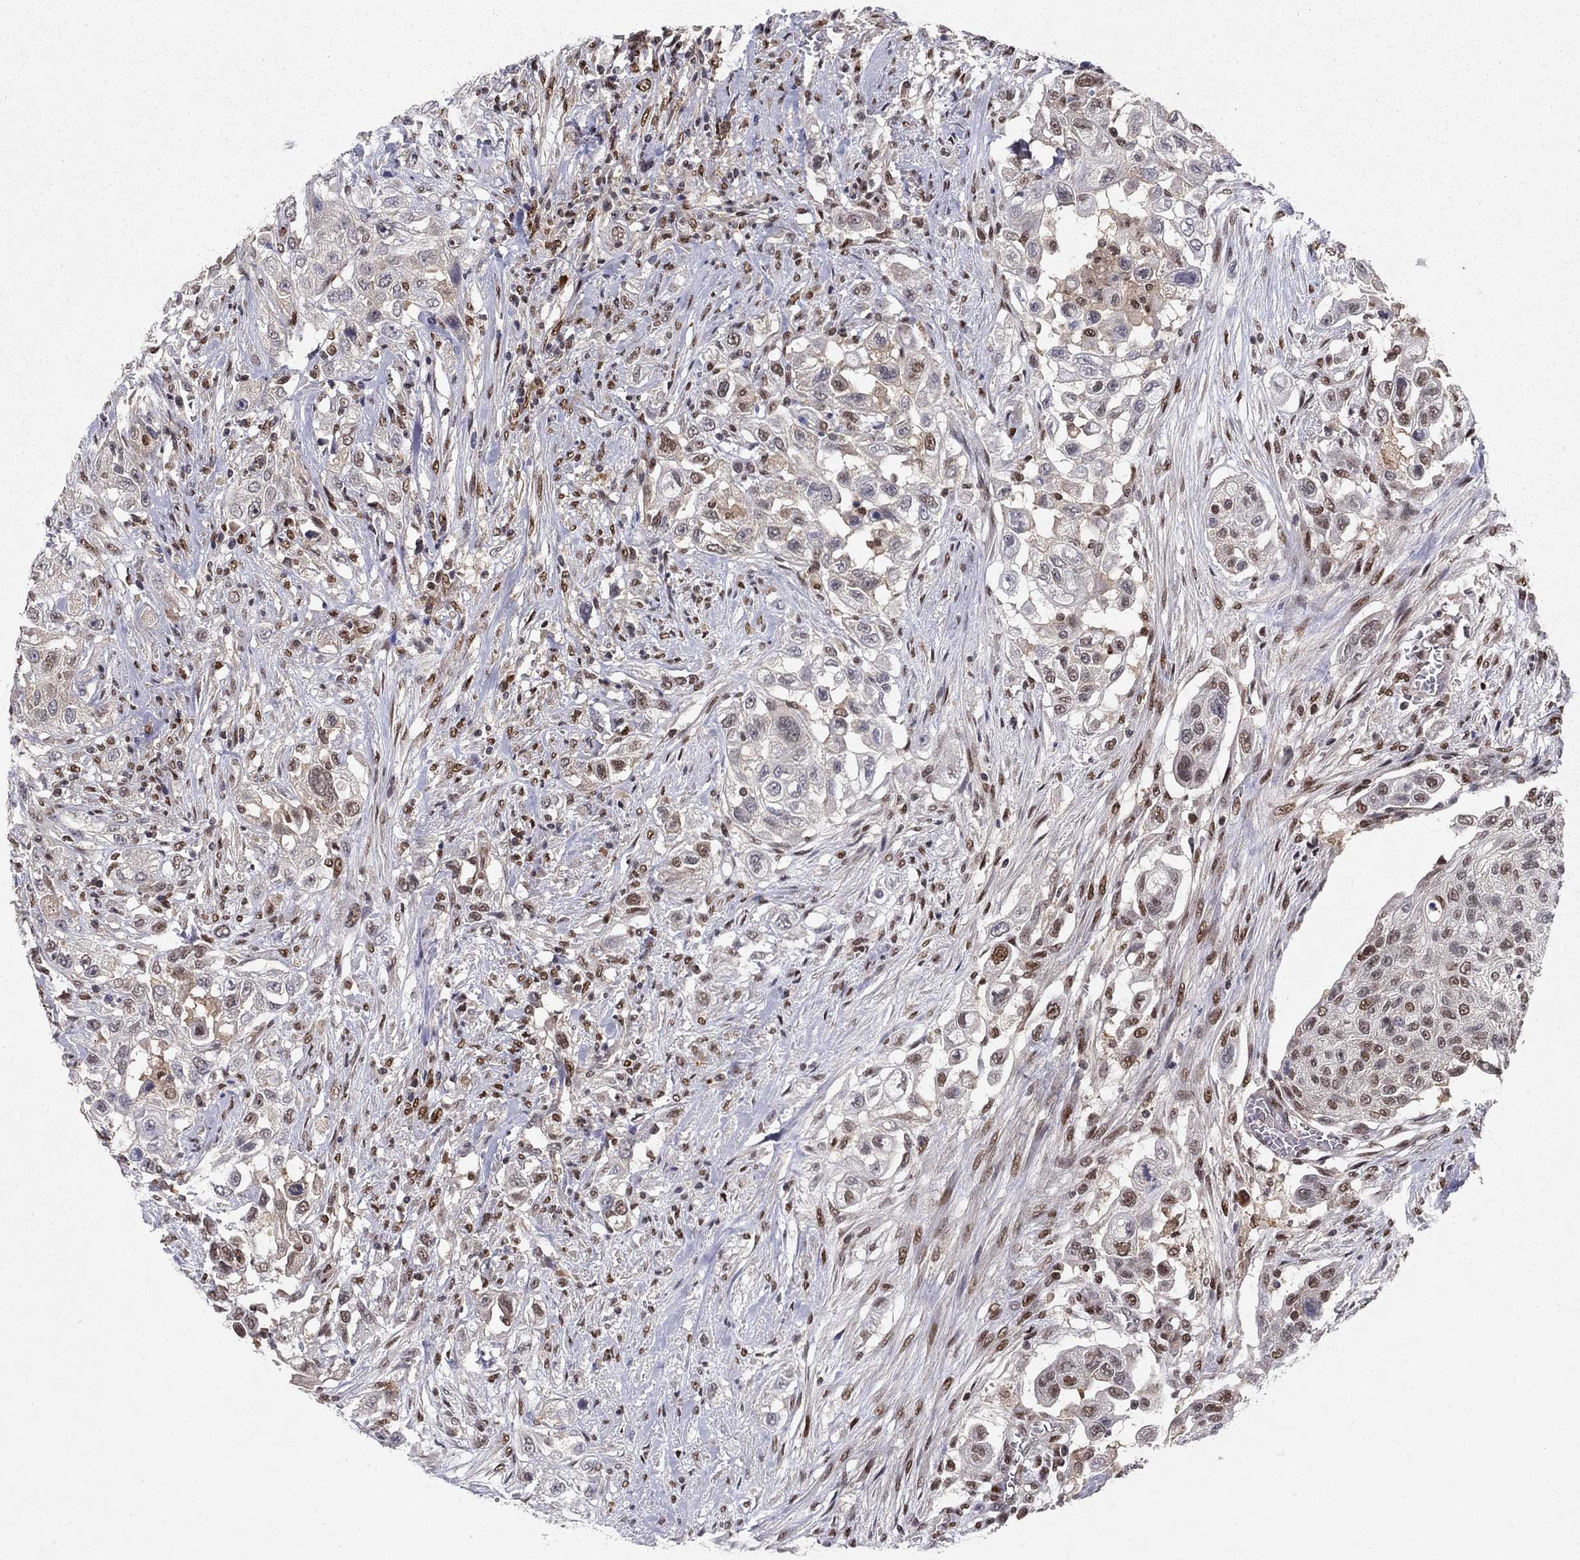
{"staining": {"intensity": "negative", "quantity": "none", "location": "none"}, "tissue": "urothelial cancer", "cell_type": "Tumor cells", "image_type": "cancer", "snomed": [{"axis": "morphology", "description": "Urothelial carcinoma, High grade"}, {"axis": "topography", "description": "Urinary bladder"}], "caption": "There is no significant expression in tumor cells of high-grade urothelial carcinoma. Nuclei are stained in blue.", "gene": "CRTC1", "patient": {"sex": "female", "age": 56}}